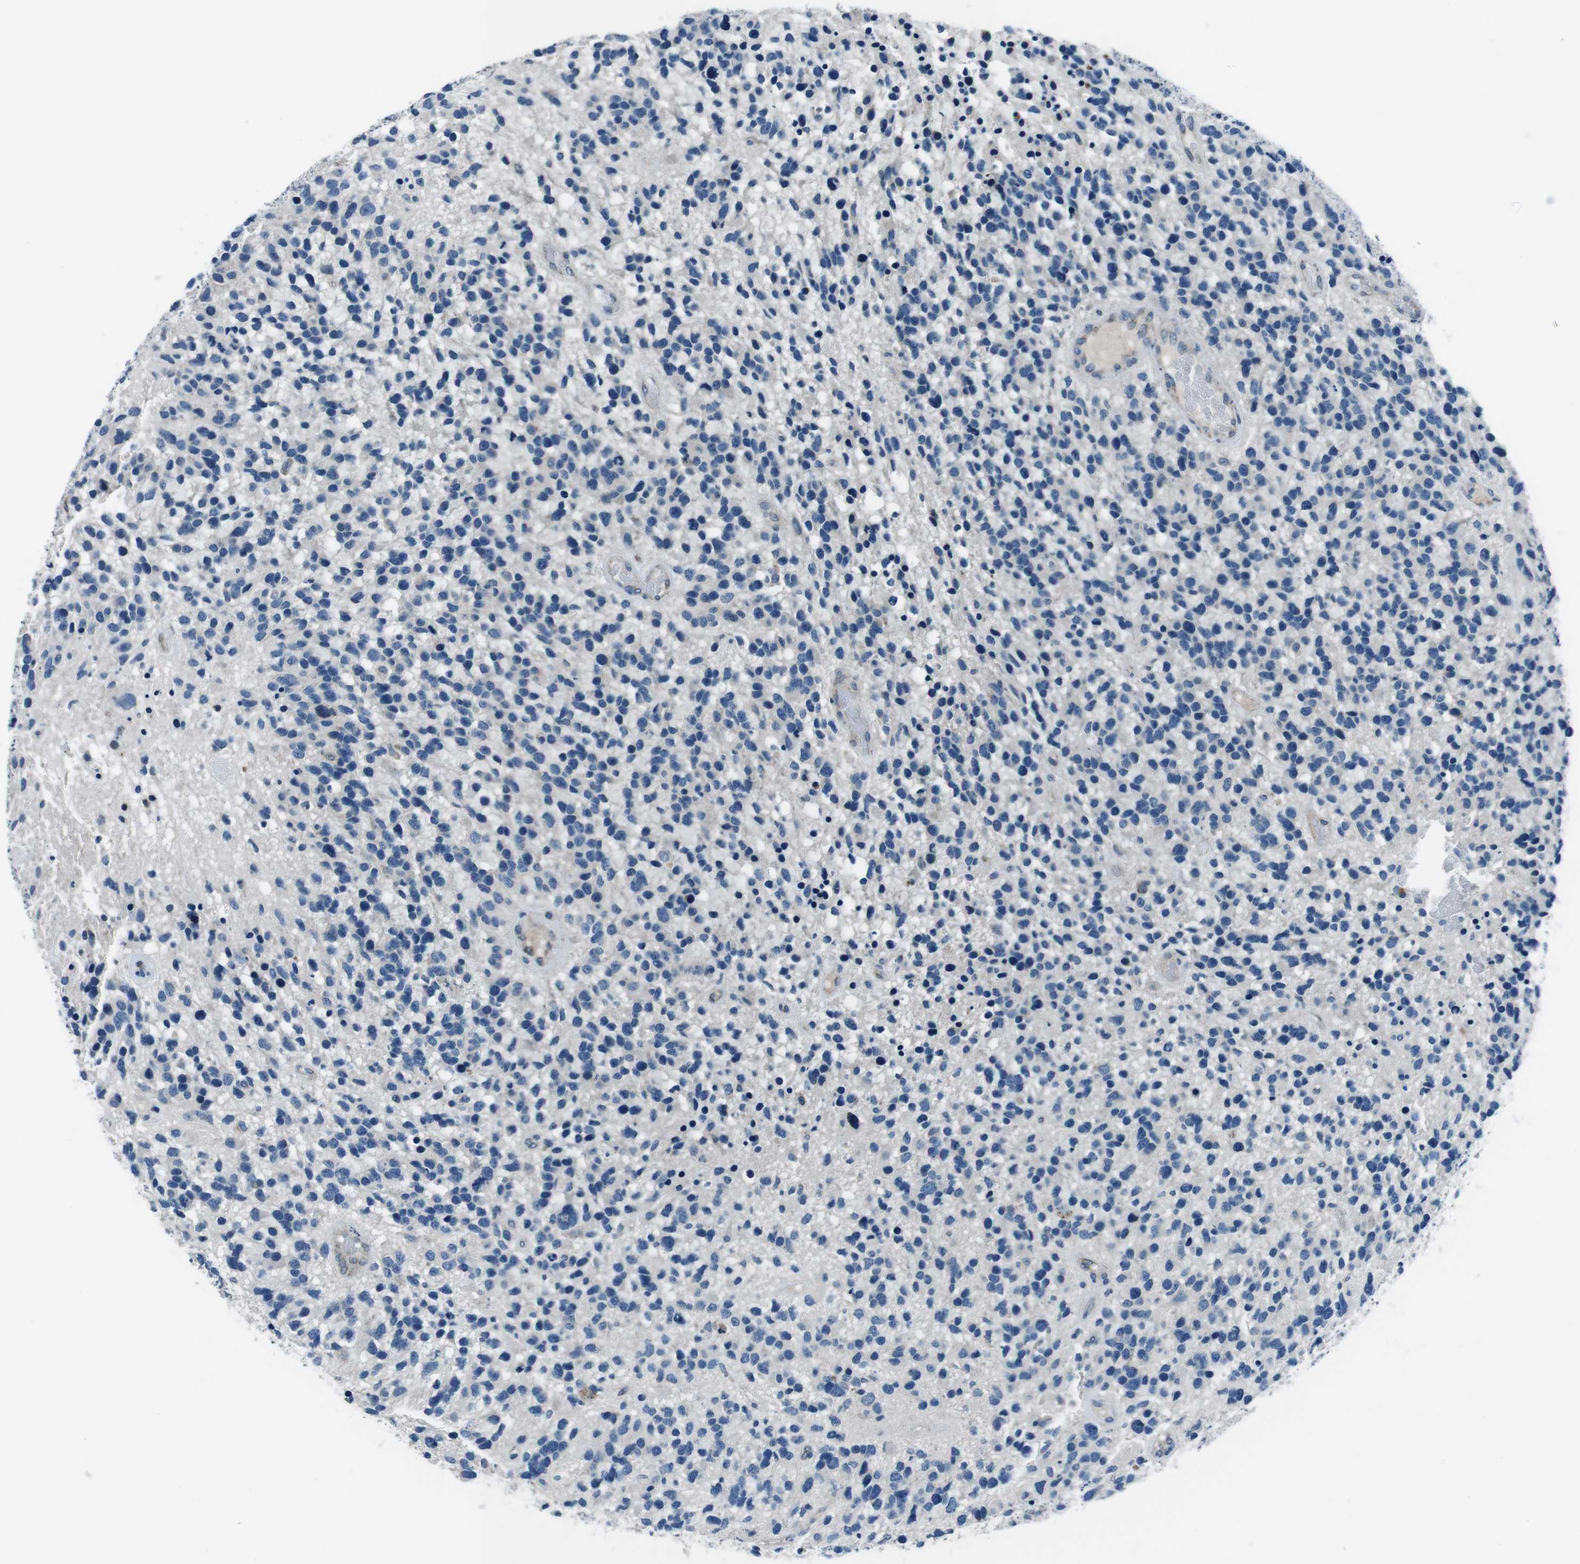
{"staining": {"intensity": "negative", "quantity": "none", "location": "none"}, "tissue": "glioma", "cell_type": "Tumor cells", "image_type": "cancer", "snomed": [{"axis": "morphology", "description": "Glioma, malignant, High grade"}, {"axis": "topography", "description": "Brain"}], "caption": "This is an immunohistochemistry micrograph of human high-grade glioma (malignant). There is no positivity in tumor cells.", "gene": "NUCB2", "patient": {"sex": "female", "age": 58}}